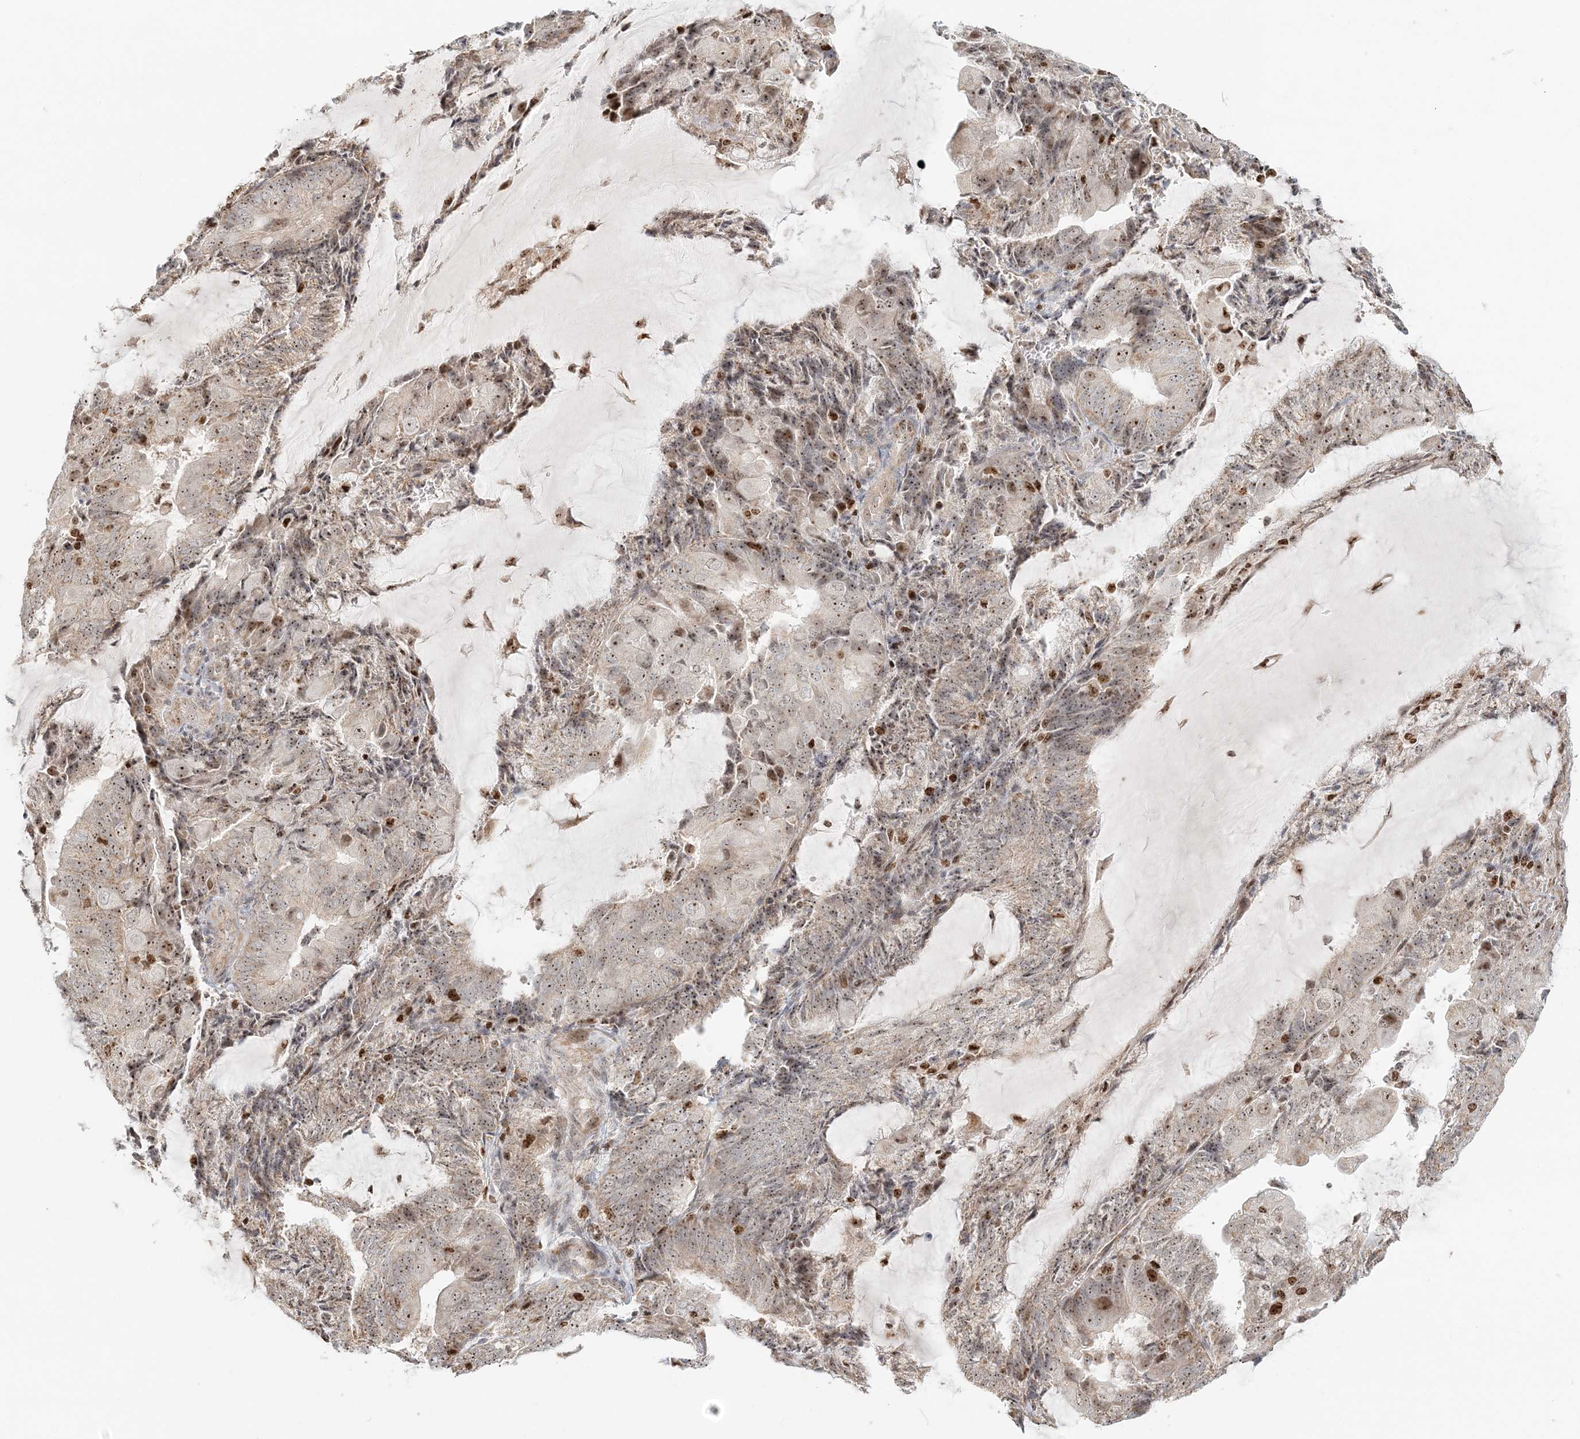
{"staining": {"intensity": "moderate", "quantity": ">75%", "location": "nuclear"}, "tissue": "endometrial cancer", "cell_type": "Tumor cells", "image_type": "cancer", "snomed": [{"axis": "morphology", "description": "Adenocarcinoma, NOS"}, {"axis": "topography", "description": "Endometrium"}], "caption": "Immunohistochemistry histopathology image of human endometrial adenocarcinoma stained for a protein (brown), which demonstrates medium levels of moderate nuclear expression in approximately >75% of tumor cells.", "gene": "UBE2F", "patient": {"sex": "female", "age": 81}}